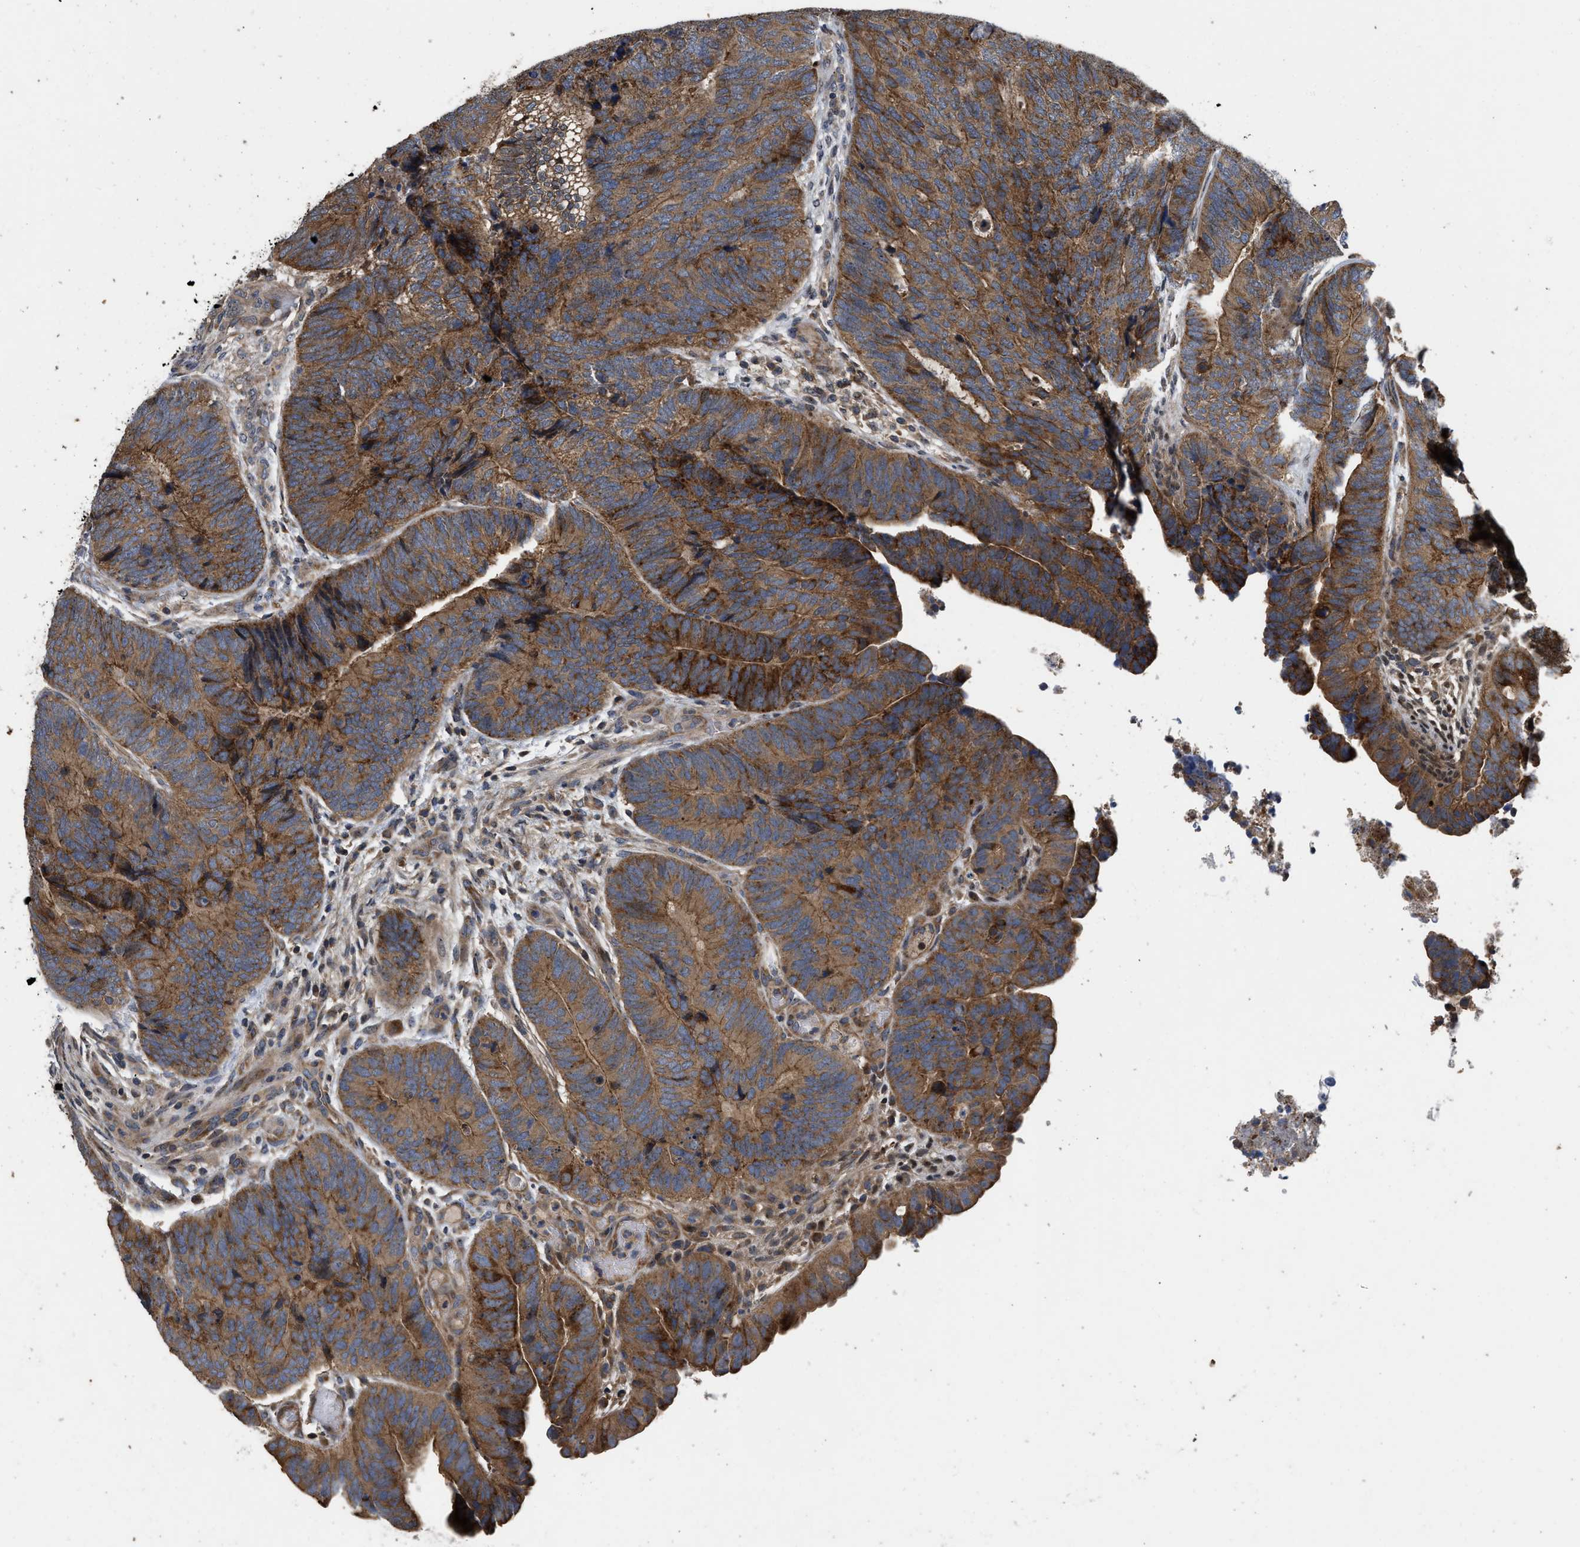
{"staining": {"intensity": "strong", "quantity": ">75%", "location": "cytoplasmic/membranous"}, "tissue": "colorectal cancer", "cell_type": "Tumor cells", "image_type": "cancer", "snomed": [{"axis": "morphology", "description": "Adenocarcinoma, NOS"}, {"axis": "topography", "description": "Colon"}], "caption": "The photomicrograph displays staining of adenocarcinoma (colorectal), revealing strong cytoplasmic/membranous protein positivity (brown color) within tumor cells.", "gene": "PRDM14", "patient": {"sex": "female", "age": 67}}